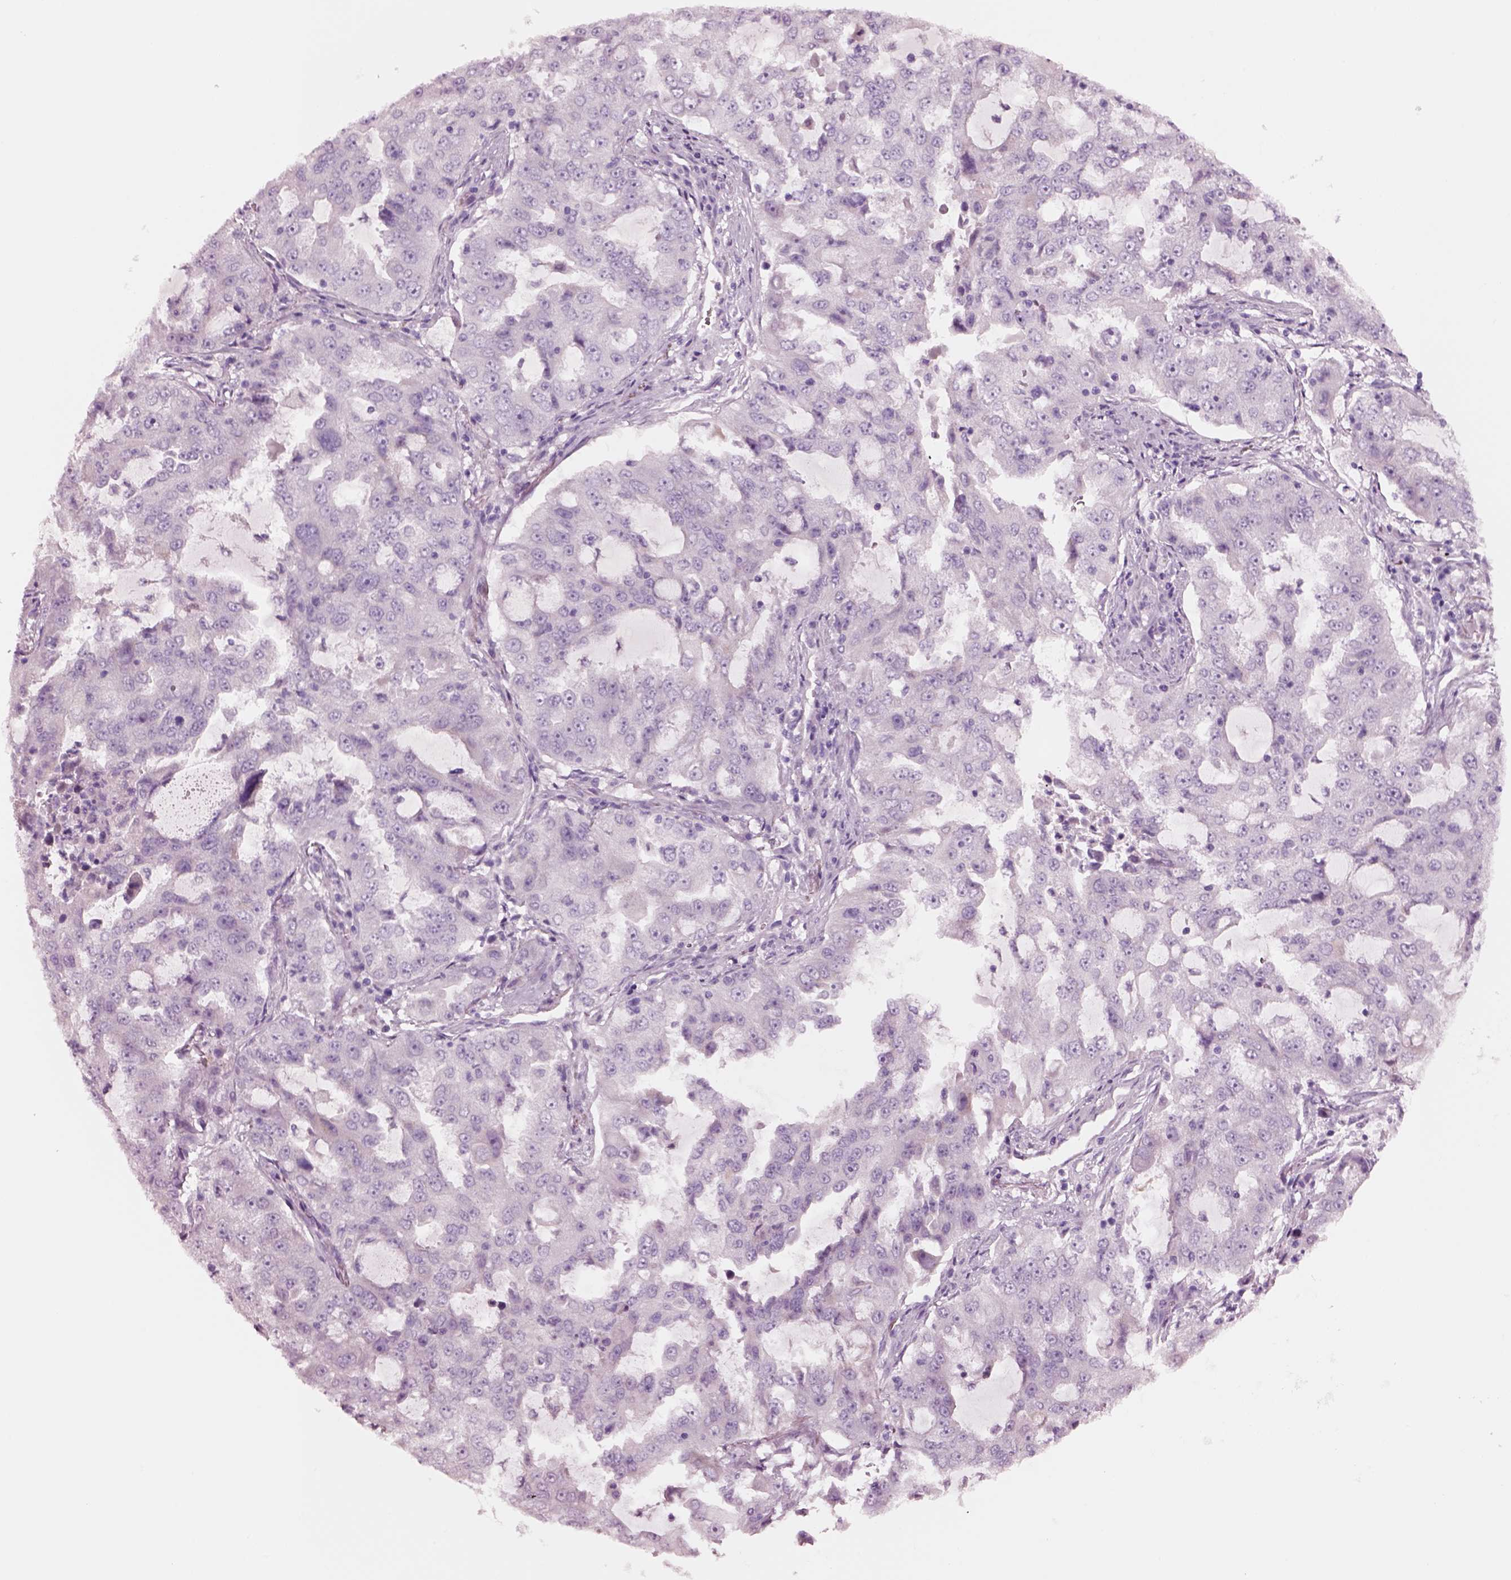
{"staining": {"intensity": "negative", "quantity": "none", "location": "none"}, "tissue": "lung cancer", "cell_type": "Tumor cells", "image_type": "cancer", "snomed": [{"axis": "morphology", "description": "Adenocarcinoma, NOS"}, {"axis": "topography", "description": "Lung"}], "caption": "This photomicrograph is of lung cancer (adenocarcinoma) stained with immunohistochemistry (IHC) to label a protein in brown with the nuclei are counter-stained blue. There is no staining in tumor cells. (Stains: DAB immunohistochemistry with hematoxylin counter stain, Microscopy: brightfield microscopy at high magnification).", "gene": "NMRK2", "patient": {"sex": "female", "age": 61}}